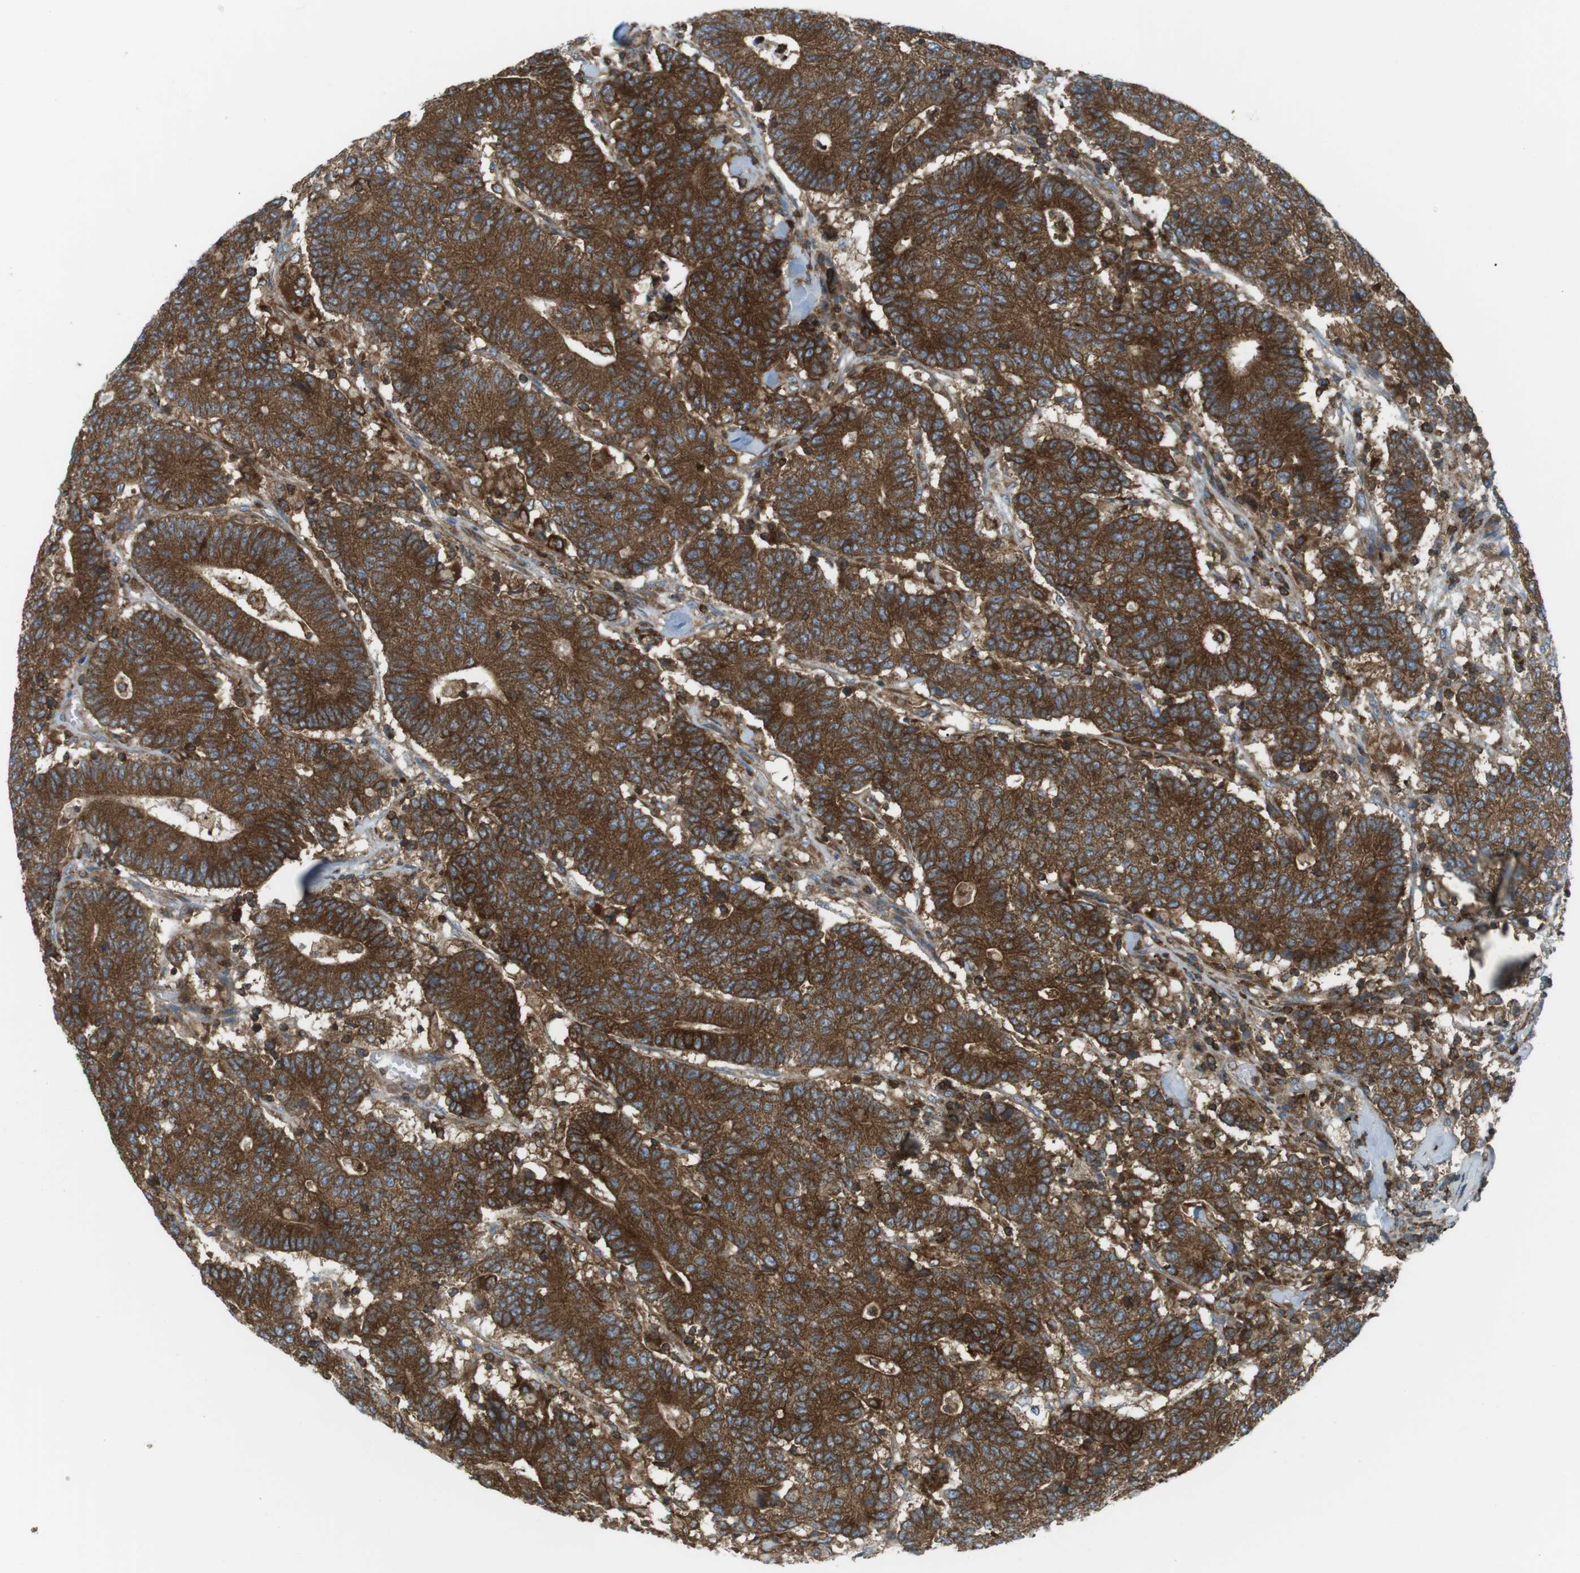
{"staining": {"intensity": "strong", "quantity": ">75%", "location": "cytoplasmic/membranous"}, "tissue": "colorectal cancer", "cell_type": "Tumor cells", "image_type": "cancer", "snomed": [{"axis": "morphology", "description": "Normal tissue, NOS"}, {"axis": "morphology", "description": "Adenocarcinoma, NOS"}, {"axis": "topography", "description": "Colon"}], "caption": "This image displays immunohistochemistry staining of colorectal cancer, with high strong cytoplasmic/membranous staining in about >75% of tumor cells.", "gene": "FLII", "patient": {"sex": "female", "age": 75}}